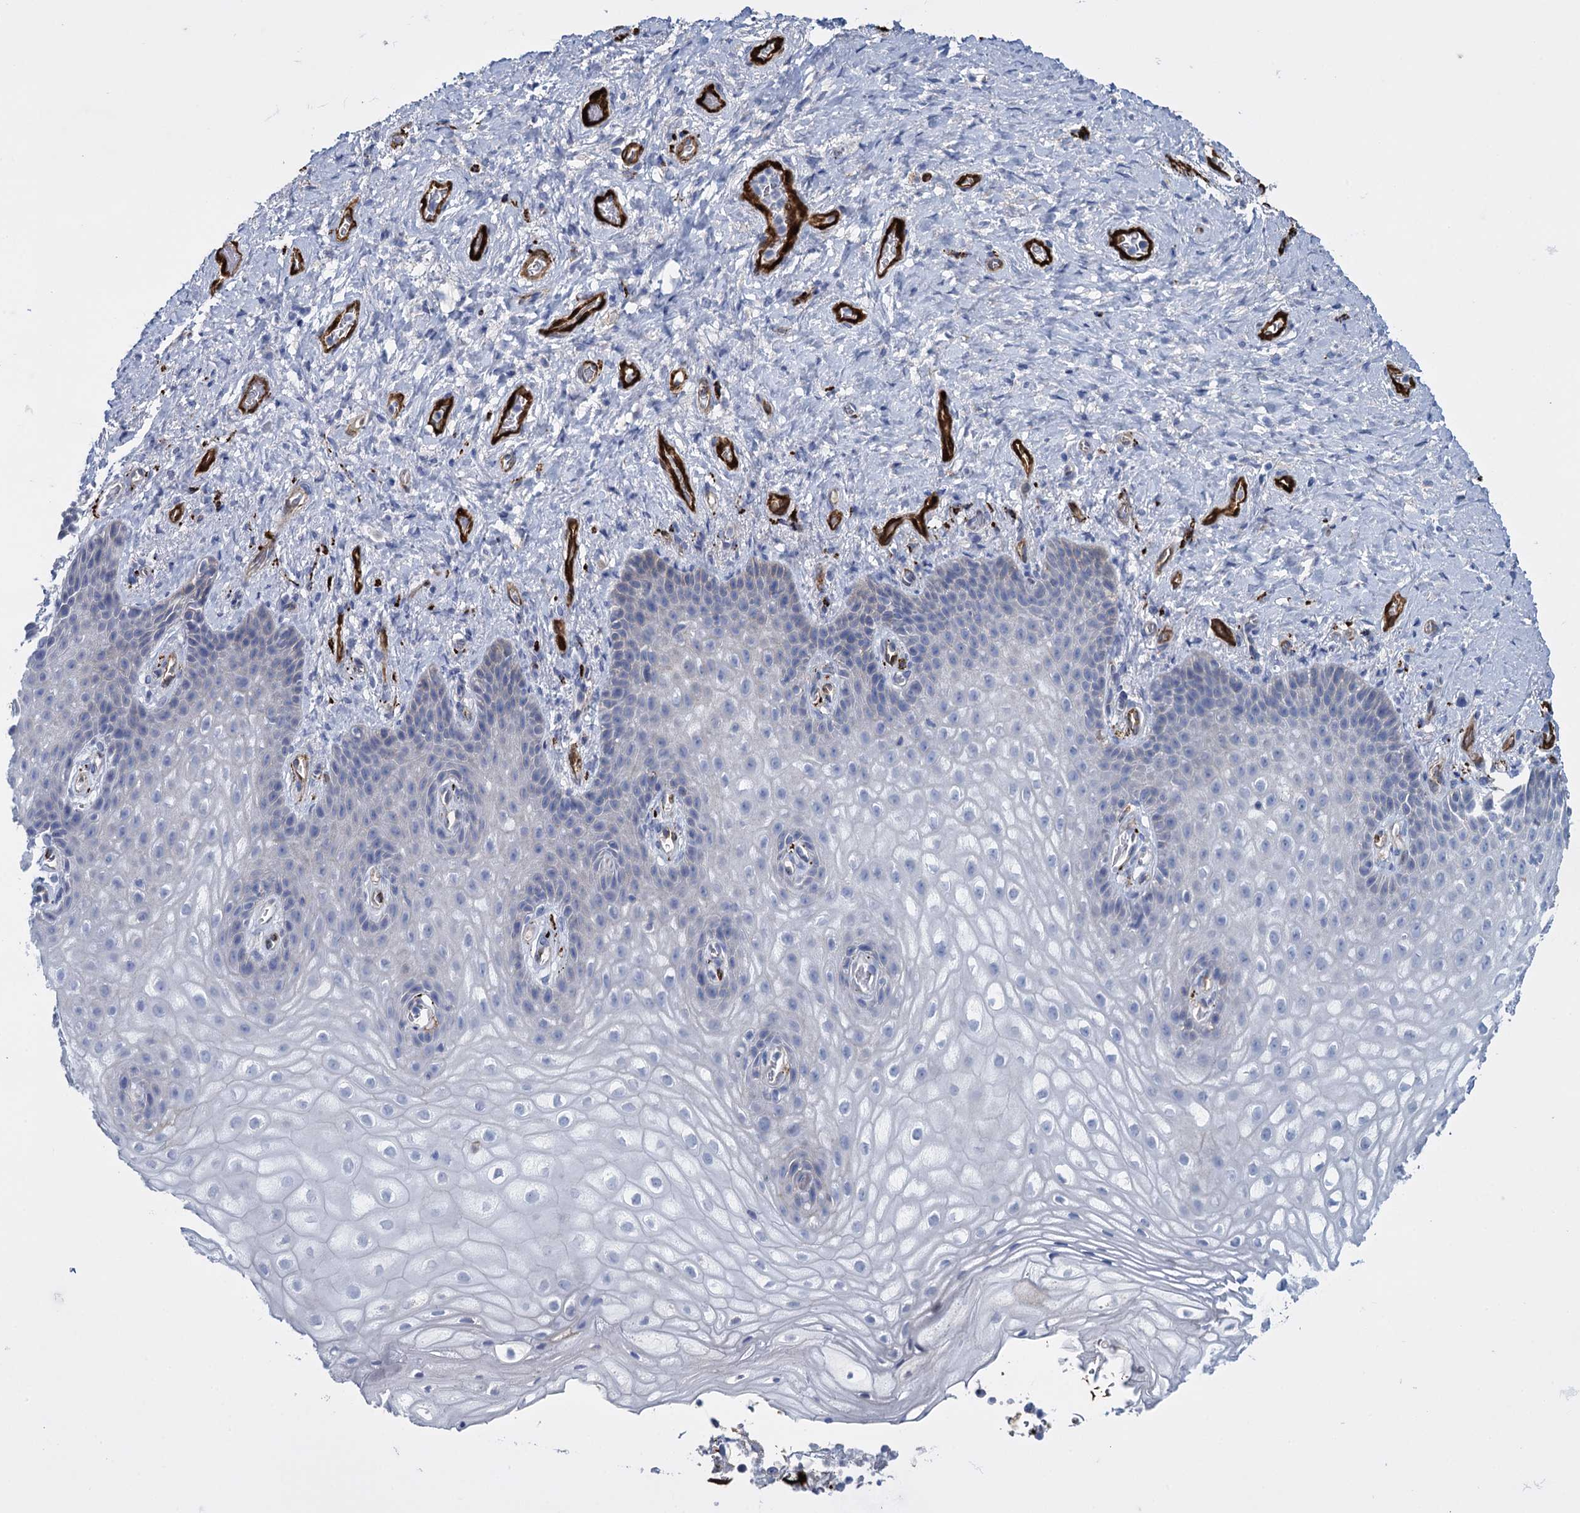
{"staining": {"intensity": "negative", "quantity": "none", "location": "none"}, "tissue": "vagina", "cell_type": "Squamous epithelial cells", "image_type": "normal", "snomed": [{"axis": "morphology", "description": "Normal tissue, NOS"}, {"axis": "topography", "description": "Vagina"}], "caption": "The image displays no significant expression in squamous epithelial cells of vagina. The staining is performed using DAB brown chromogen with nuclei counter-stained in using hematoxylin.", "gene": "SNCG", "patient": {"sex": "female", "age": 60}}